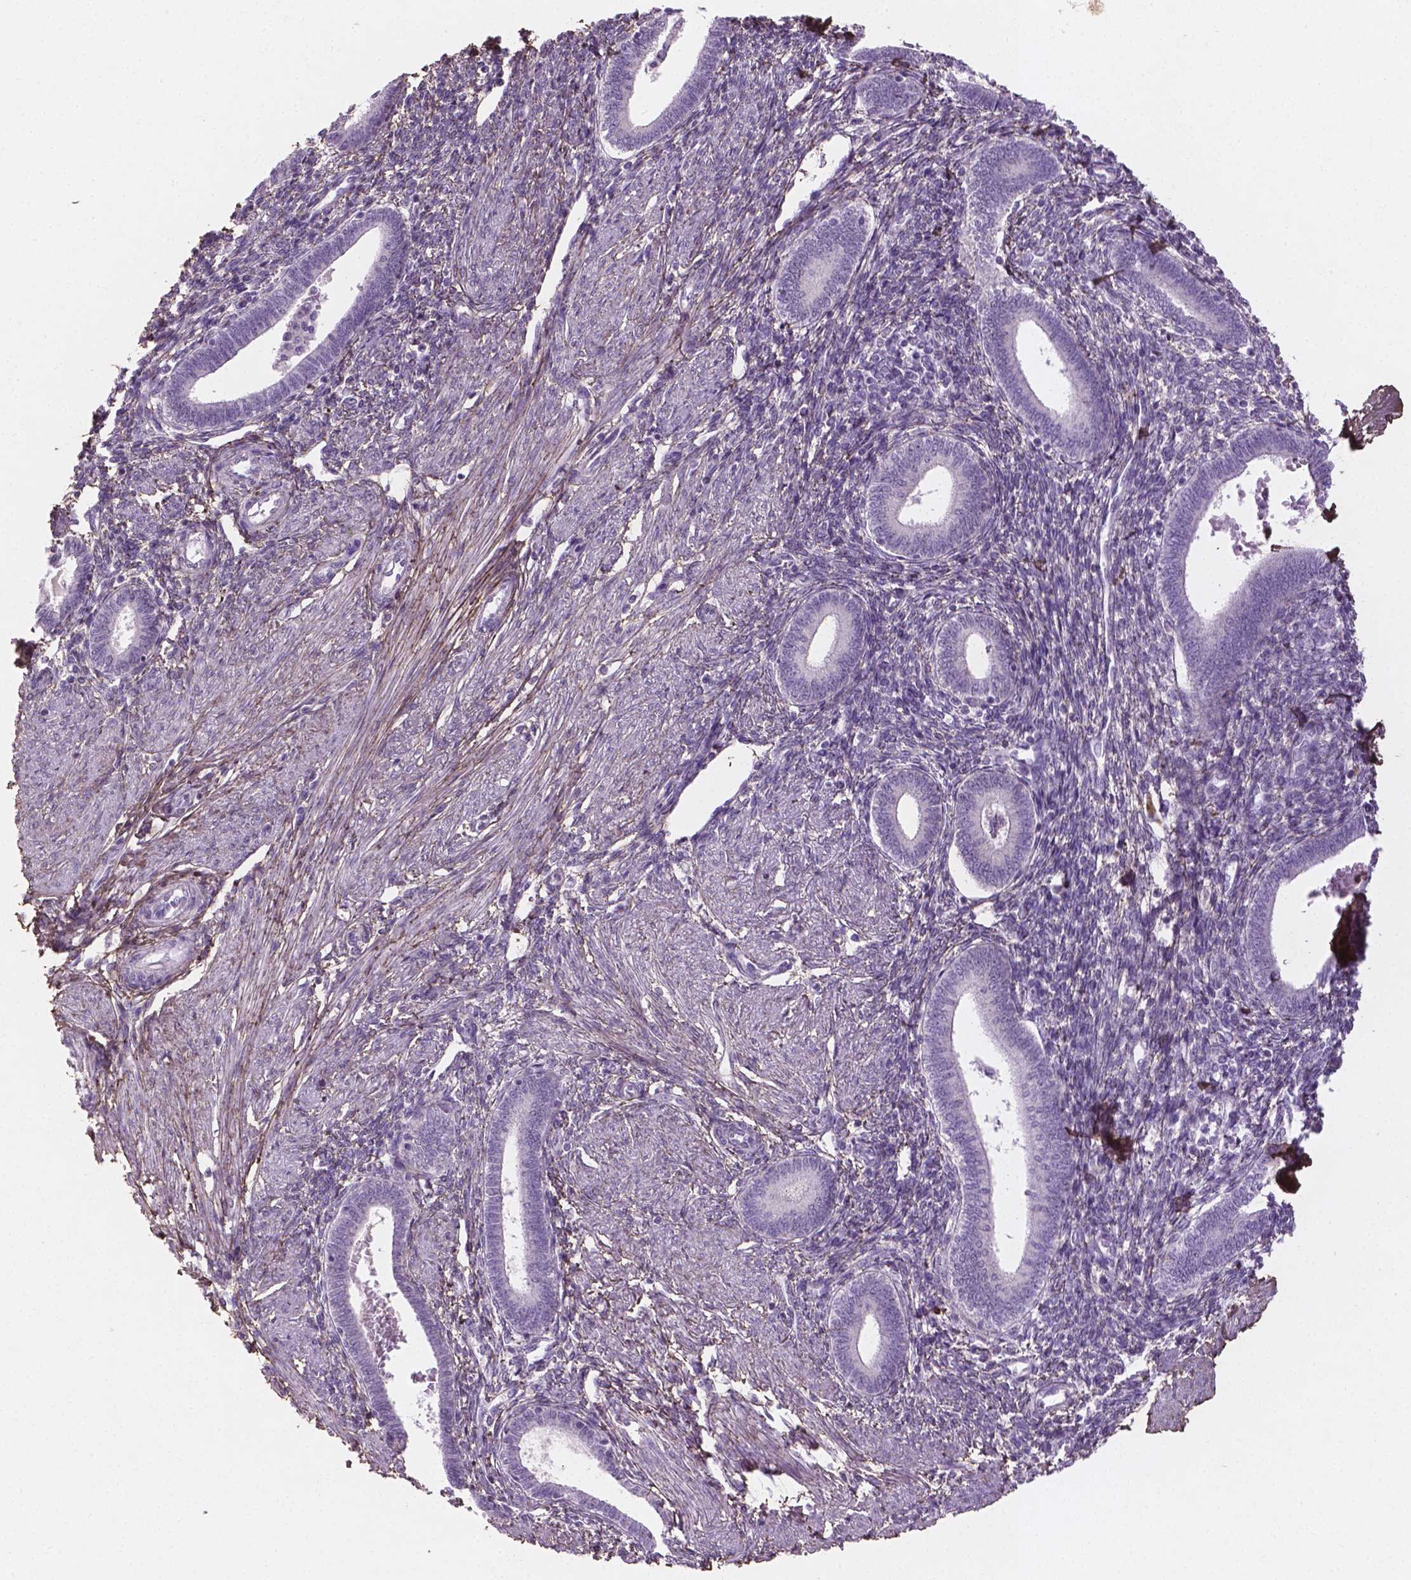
{"staining": {"intensity": "negative", "quantity": "none", "location": "none"}, "tissue": "endometrium", "cell_type": "Cells in endometrial stroma", "image_type": "normal", "snomed": [{"axis": "morphology", "description": "Normal tissue, NOS"}, {"axis": "topography", "description": "Endometrium"}], "caption": "Immunohistochemistry histopathology image of unremarkable endometrium: human endometrium stained with DAB exhibits no significant protein positivity in cells in endometrial stroma.", "gene": "DLG2", "patient": {"sex": "female", "age": 42}}